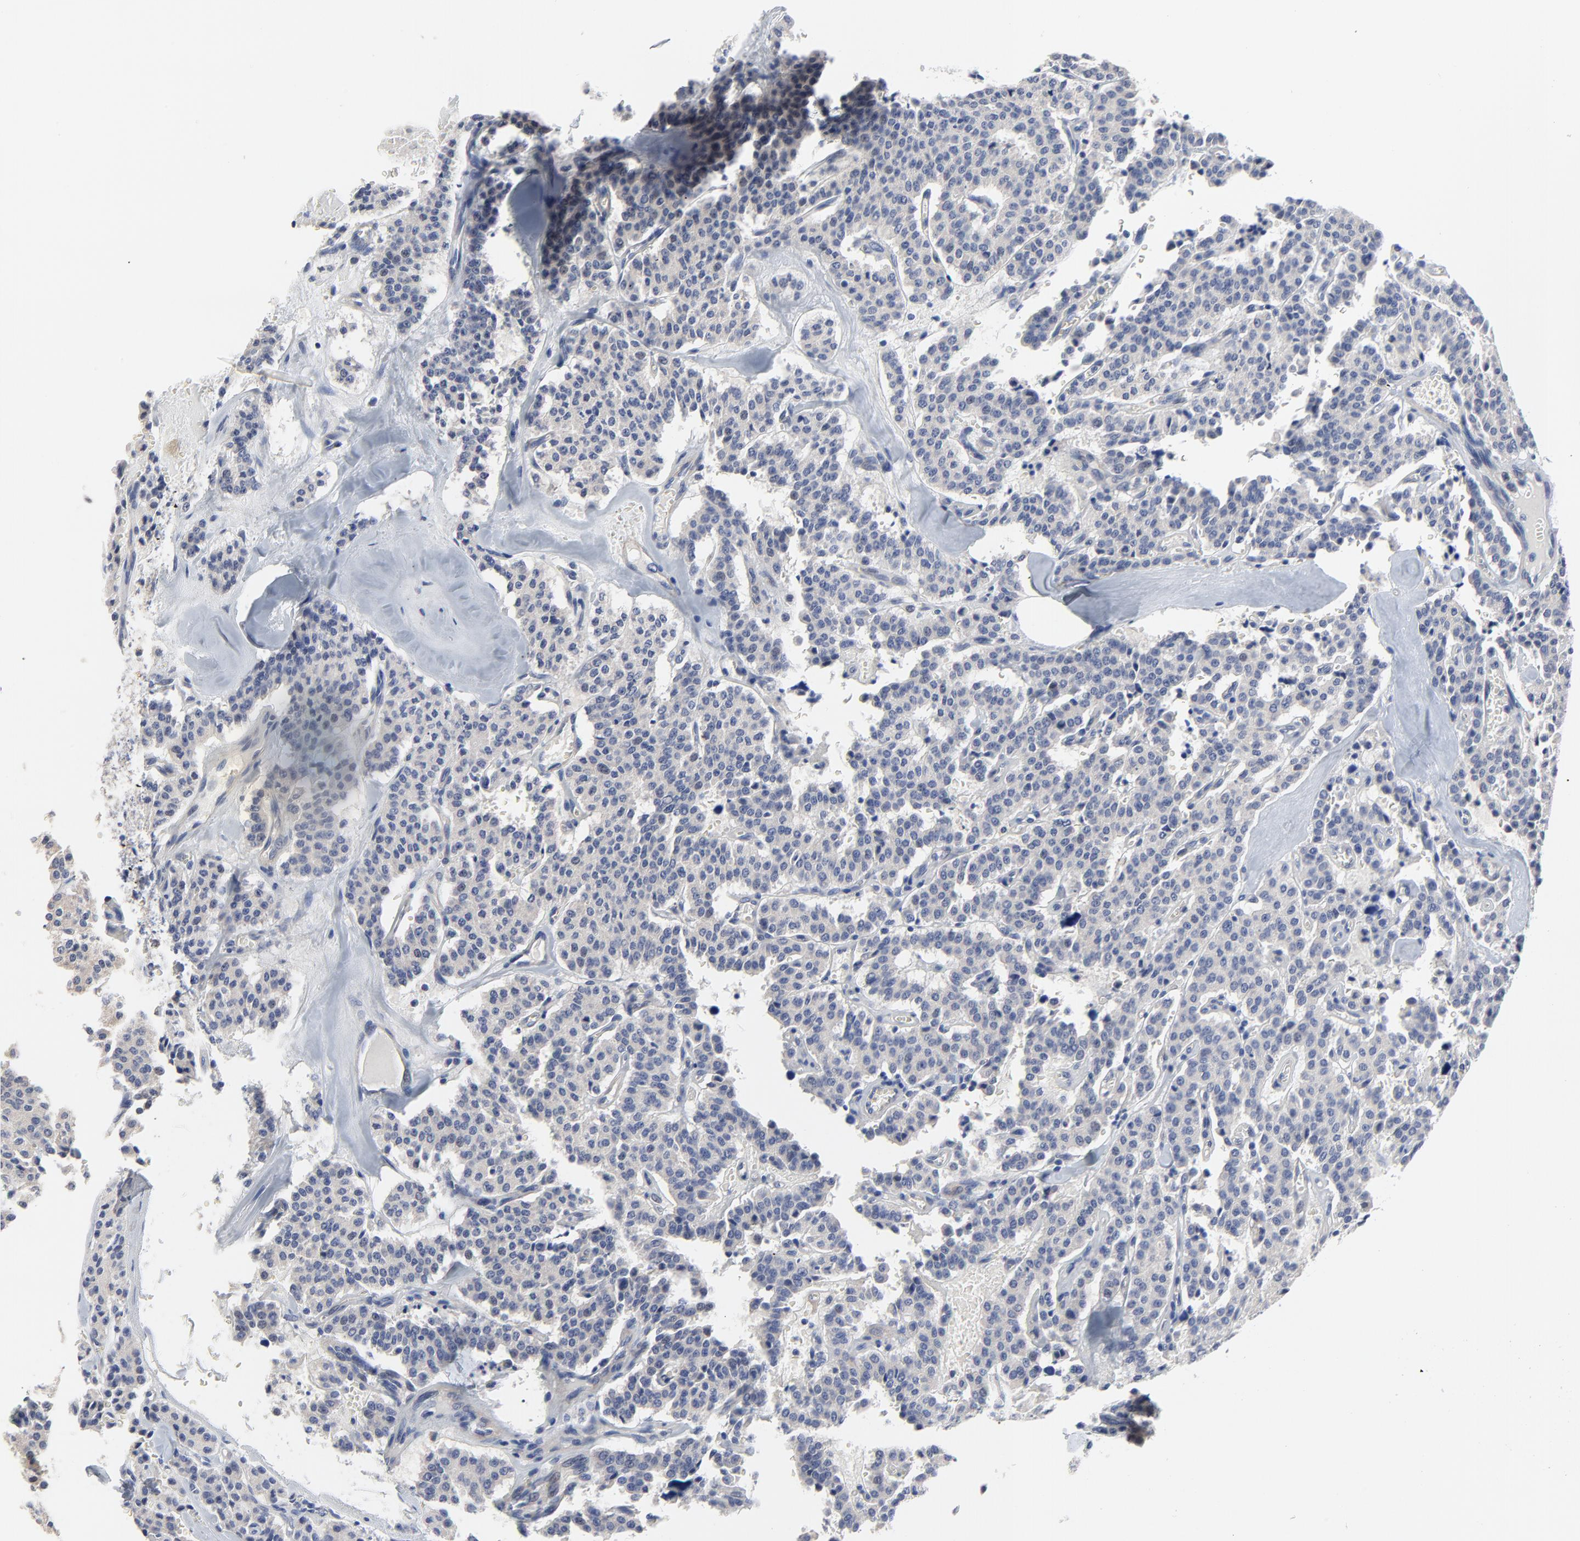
{"staining": {"intensity": "negative", "quantity": "none", "location": "none"}, "tissue": "carcinoid", "cell_type": "Tumor cells", "image_type": "cancer", "snomed": [{"axis": "morphology", "description": "Carcinoid, malignant, NOS"}, {"axis": "topography", "description": "Bronchus"}], "caption": "An IHC micrograph of malignant carcinoid is shown. There is no staining in tumor cells of malignant carcinoid. The staining was performed using DAB (3,3'-diaminobenzidine) to visualize the protein expression in brown, while the nuclei were stained in blue with hematoxylin (Magnification: 20x).", "gene": "DHRSX", "patient": {"sex": "male", "age": 55}}